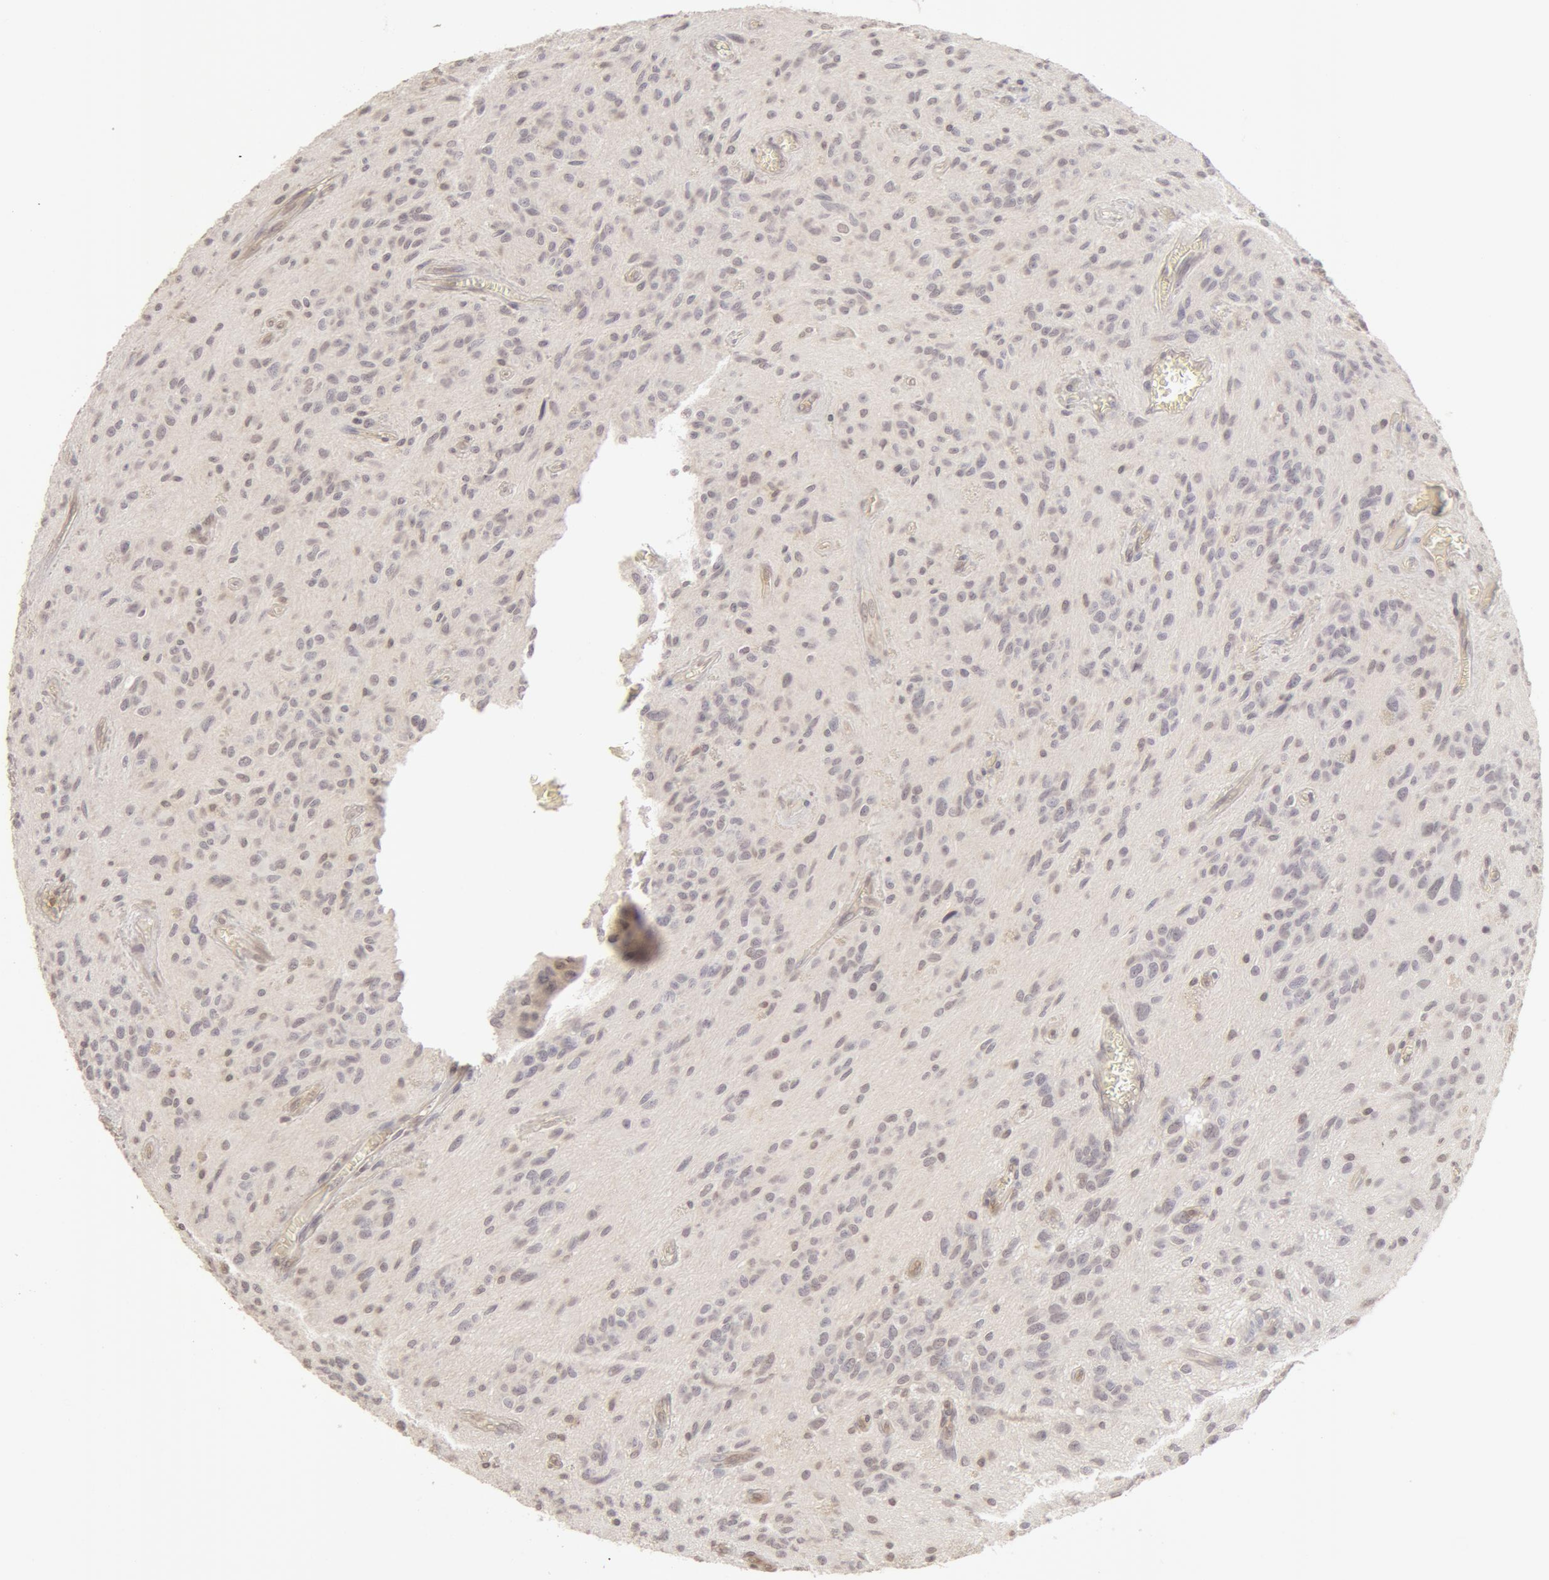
{"staining": {"intensity": "negative", "quantity": "none", "location": "none"}, "tissue": "glioma", "cell_type": "Tumor cells", "image_type": "cancer", "snomed": [{"axis": "morphology", "description": "Glioma, malignant, Low grade"}, {"axis": "topography", "description": "Brain"}], "caption": "This is a image of immunohistochemistry staining of glioma, which shows no expression in tumor cells.", "gene": "ADAM10", "patient": {"sex": "female", "age": 15}}